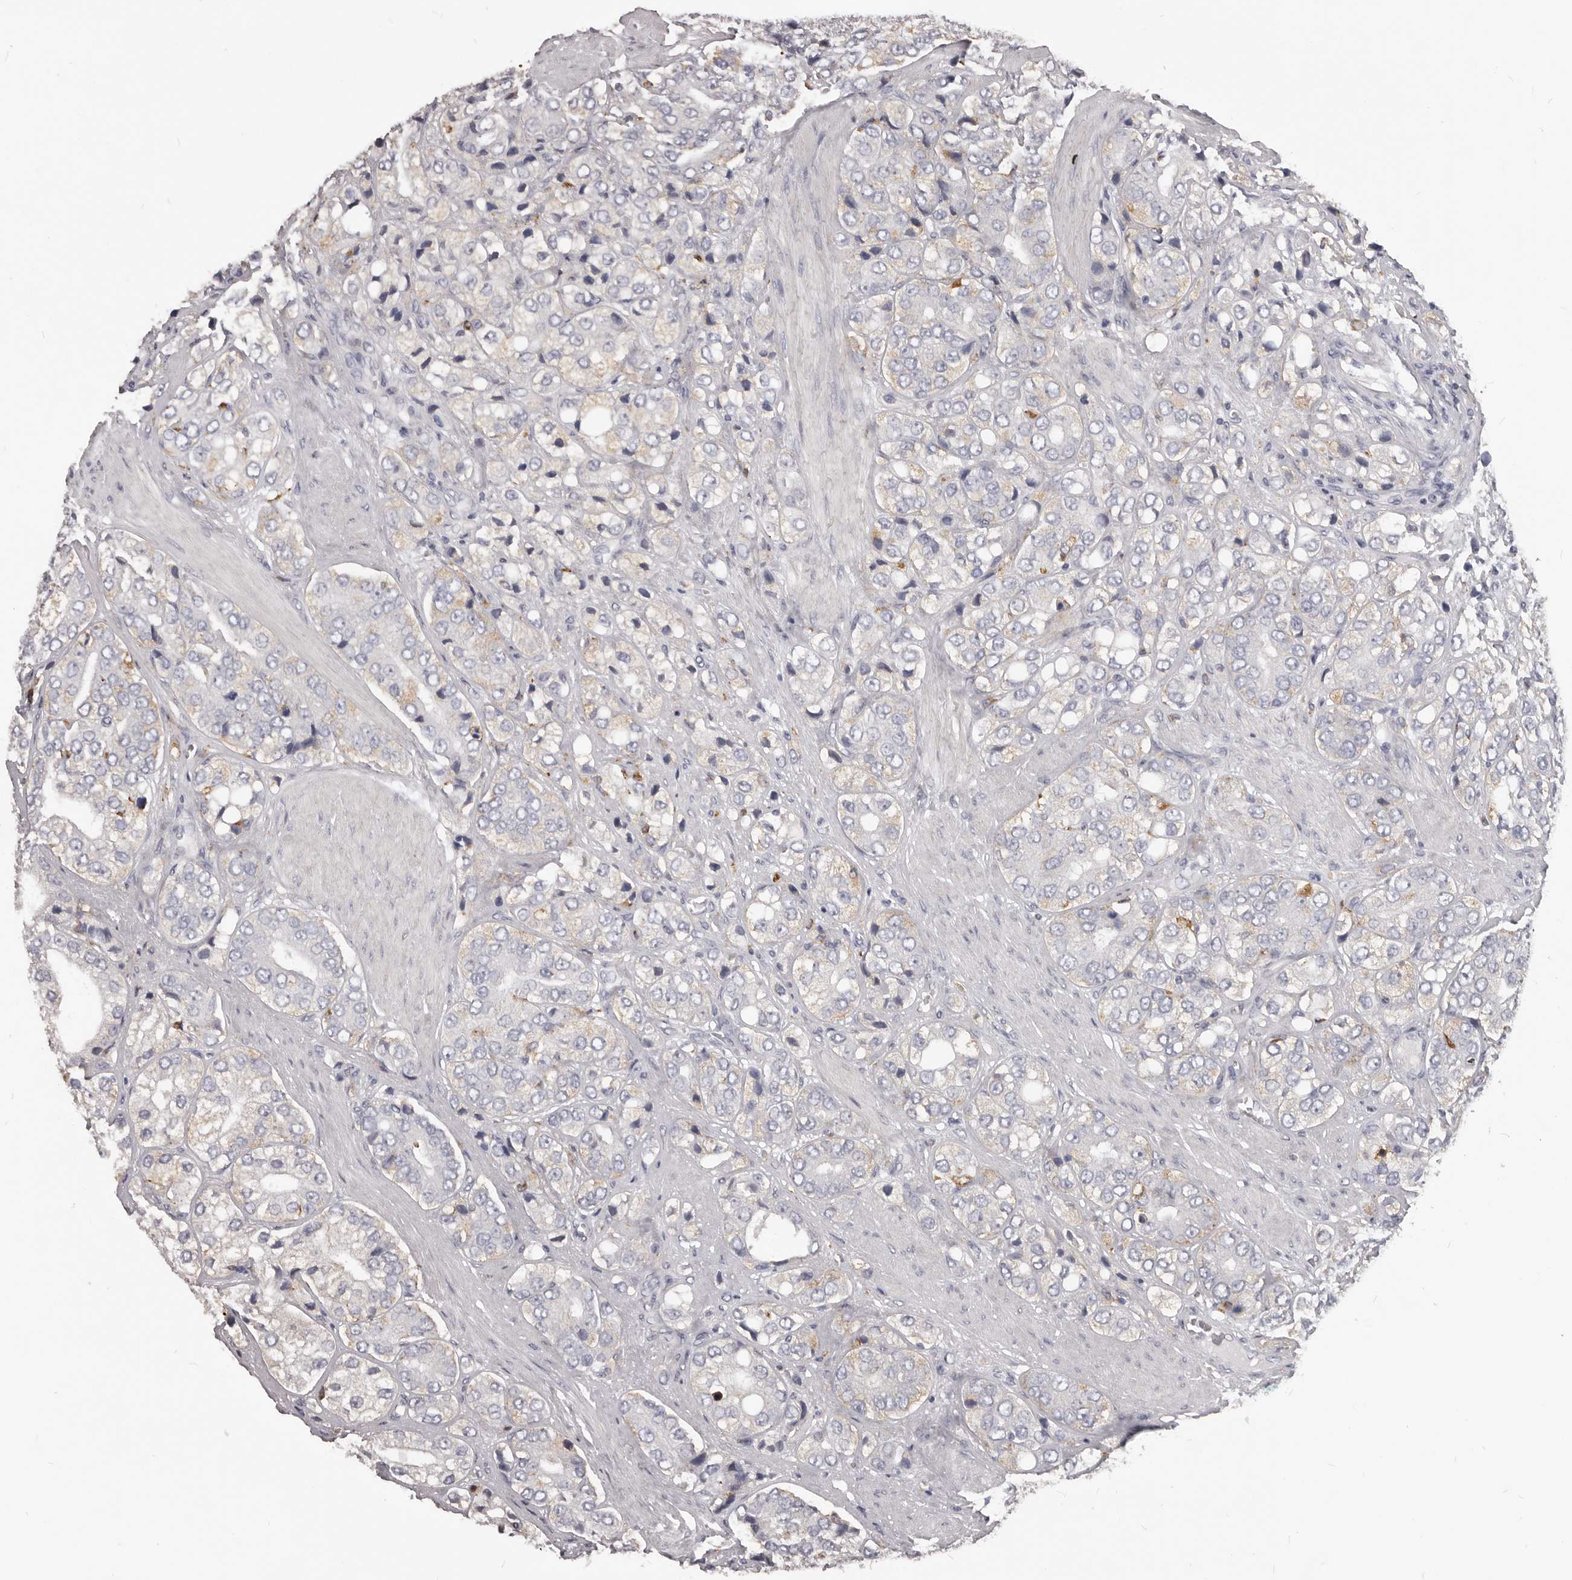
{"staining": {"intensity": "negative", "quantity": "none", "location": "none"}, "tissue": "prostate cancer", "cell_type": "Tumor cells", "image_type": "cancer", "snomed": [{"axis": "morphology", "description": "Adenocarcinoma, High grade"}, {"axis": "topography", "description": "Prostate"}], "caption": "Human high-grade adenocarcinoma (prostate) stained for a protein using immunohistochemistry (IHC) shows no expression in tumor cells.", "gene": "PI4K2A", "patient": {"sex": "male", "age": 50}}